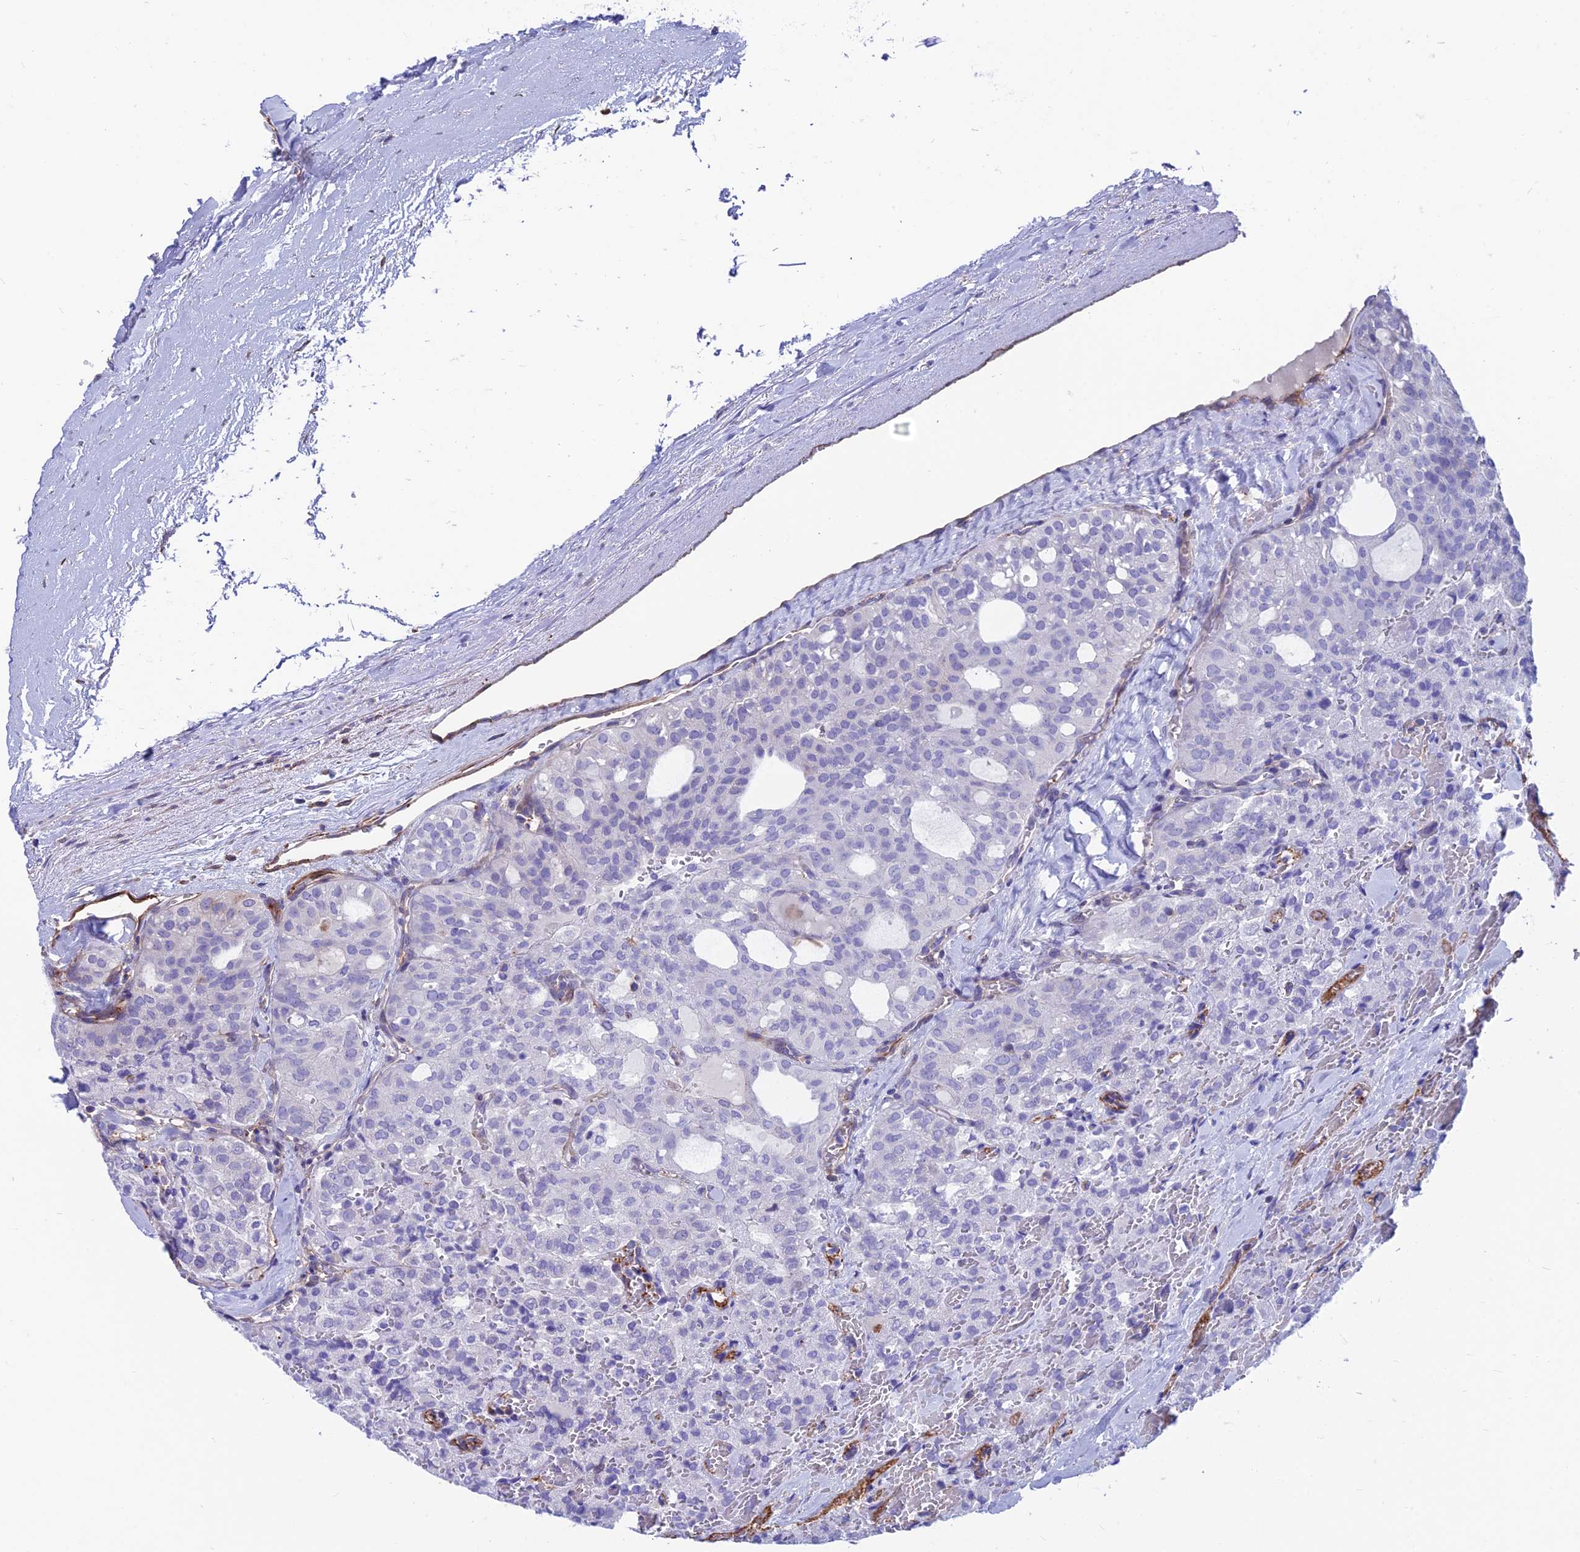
{"staining": {"intensity": "negative", "quantity": "none", "location": "none"}, "tissue": "thyroid cancer", "cell_type": "Tumor cells", "image_type": "cancer", "snomed": [{"axis": "morphology", "description": "Follicular adenoma carcinoma, NOS"}, {"axis": "topography", "description": "Thyroid gland"}], "caption": "Protein analysis of thyroid follicular adenoma carcinoma exhibits no significant staining in tumor cells.", "gene": "RTN4RL1", "patient": {"sex": "male", "age": 75}}